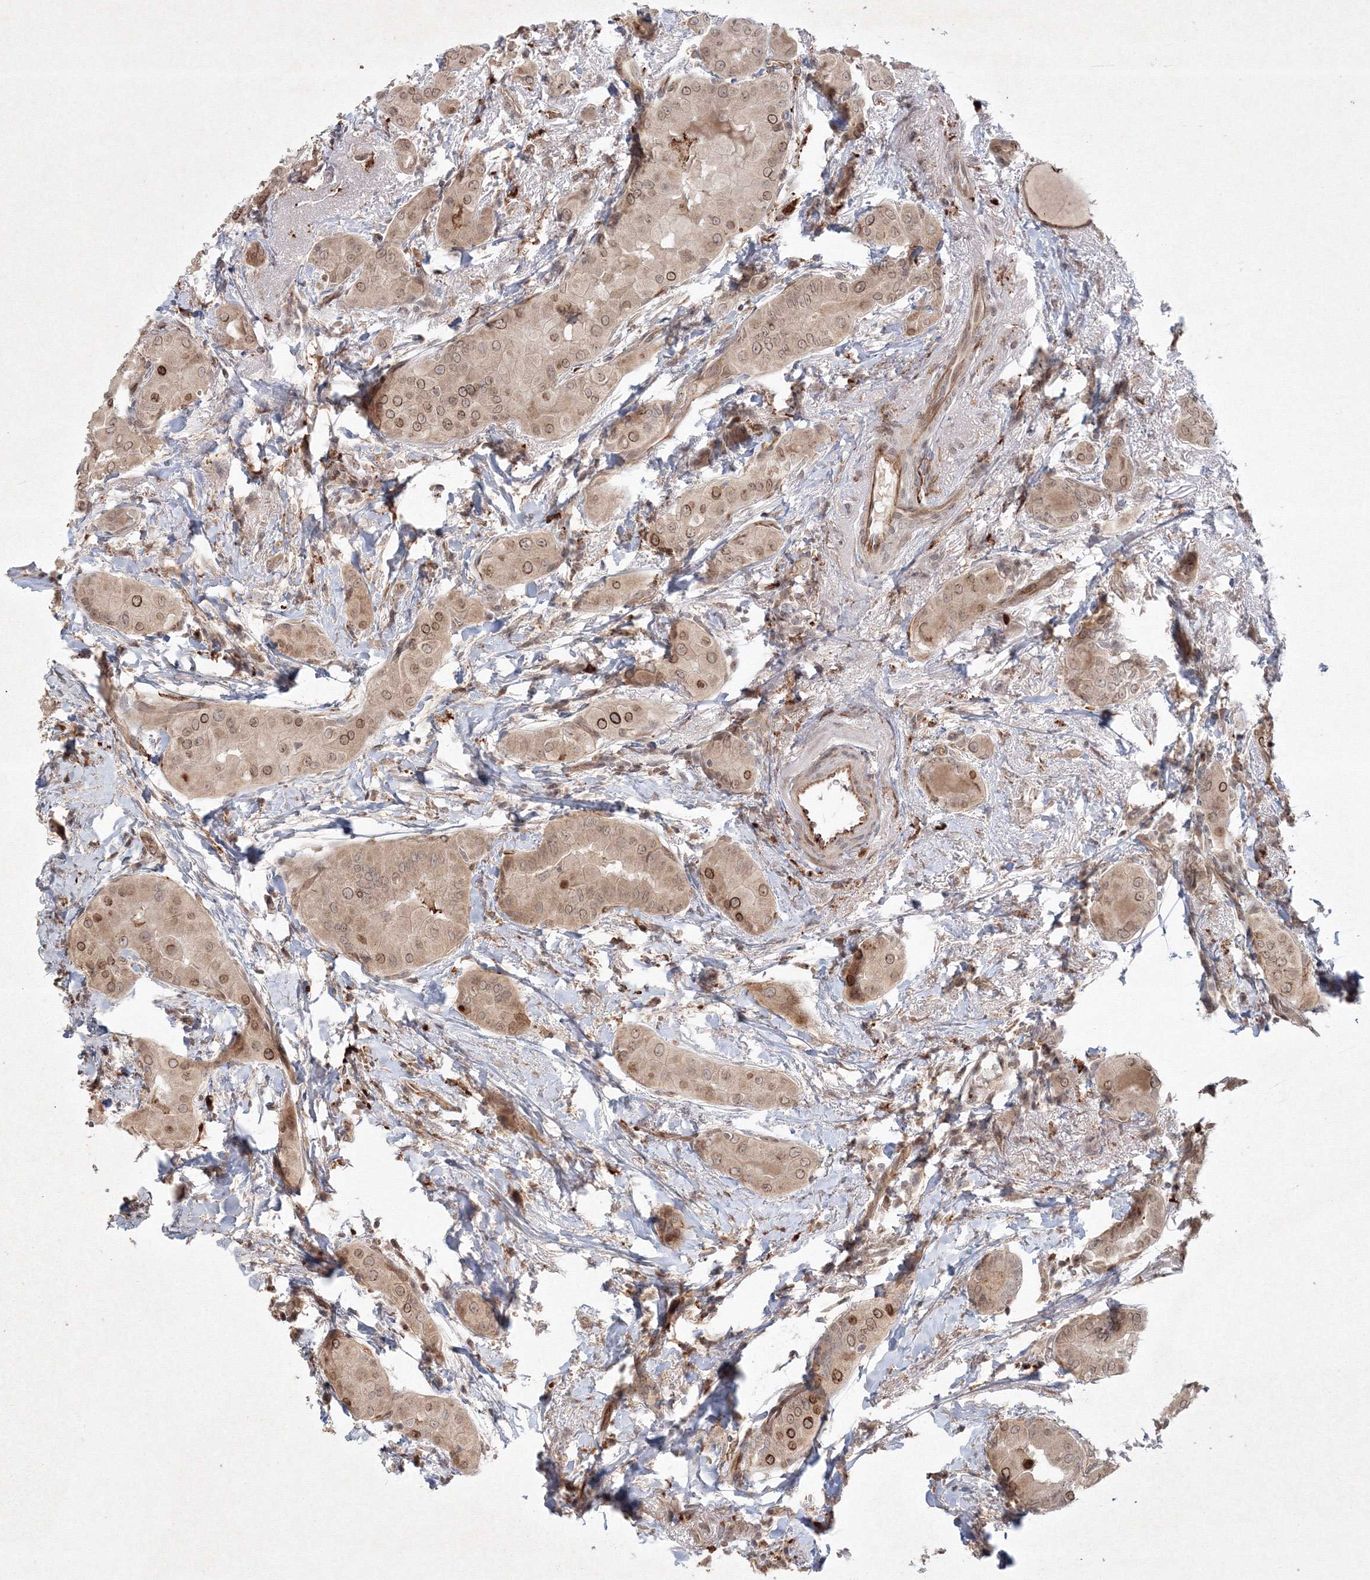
{"staining": {"intensity": "moderate", "quantity": ">75%", "location": "cytoplasmic/membranous,nuclear"}, "tissue": "thyroid cancer", "cell_type": "Tumor cells", "image_type": "cancer", "snomed": [{"axis": "morphology", "description": "Papillary adenocarcinoma, NOS"}, {"axis": "topography", "description": "Thyroid gland"}], "caption": "Protein staining of thyroid papillary adenocarcinoma tissue shows moderate cytoplasmic/membranous and nuclear positivity in approximately >75% of tumor cells.", "gene": "KIF20A", "patient": {"sex": "male", "age": 33}}